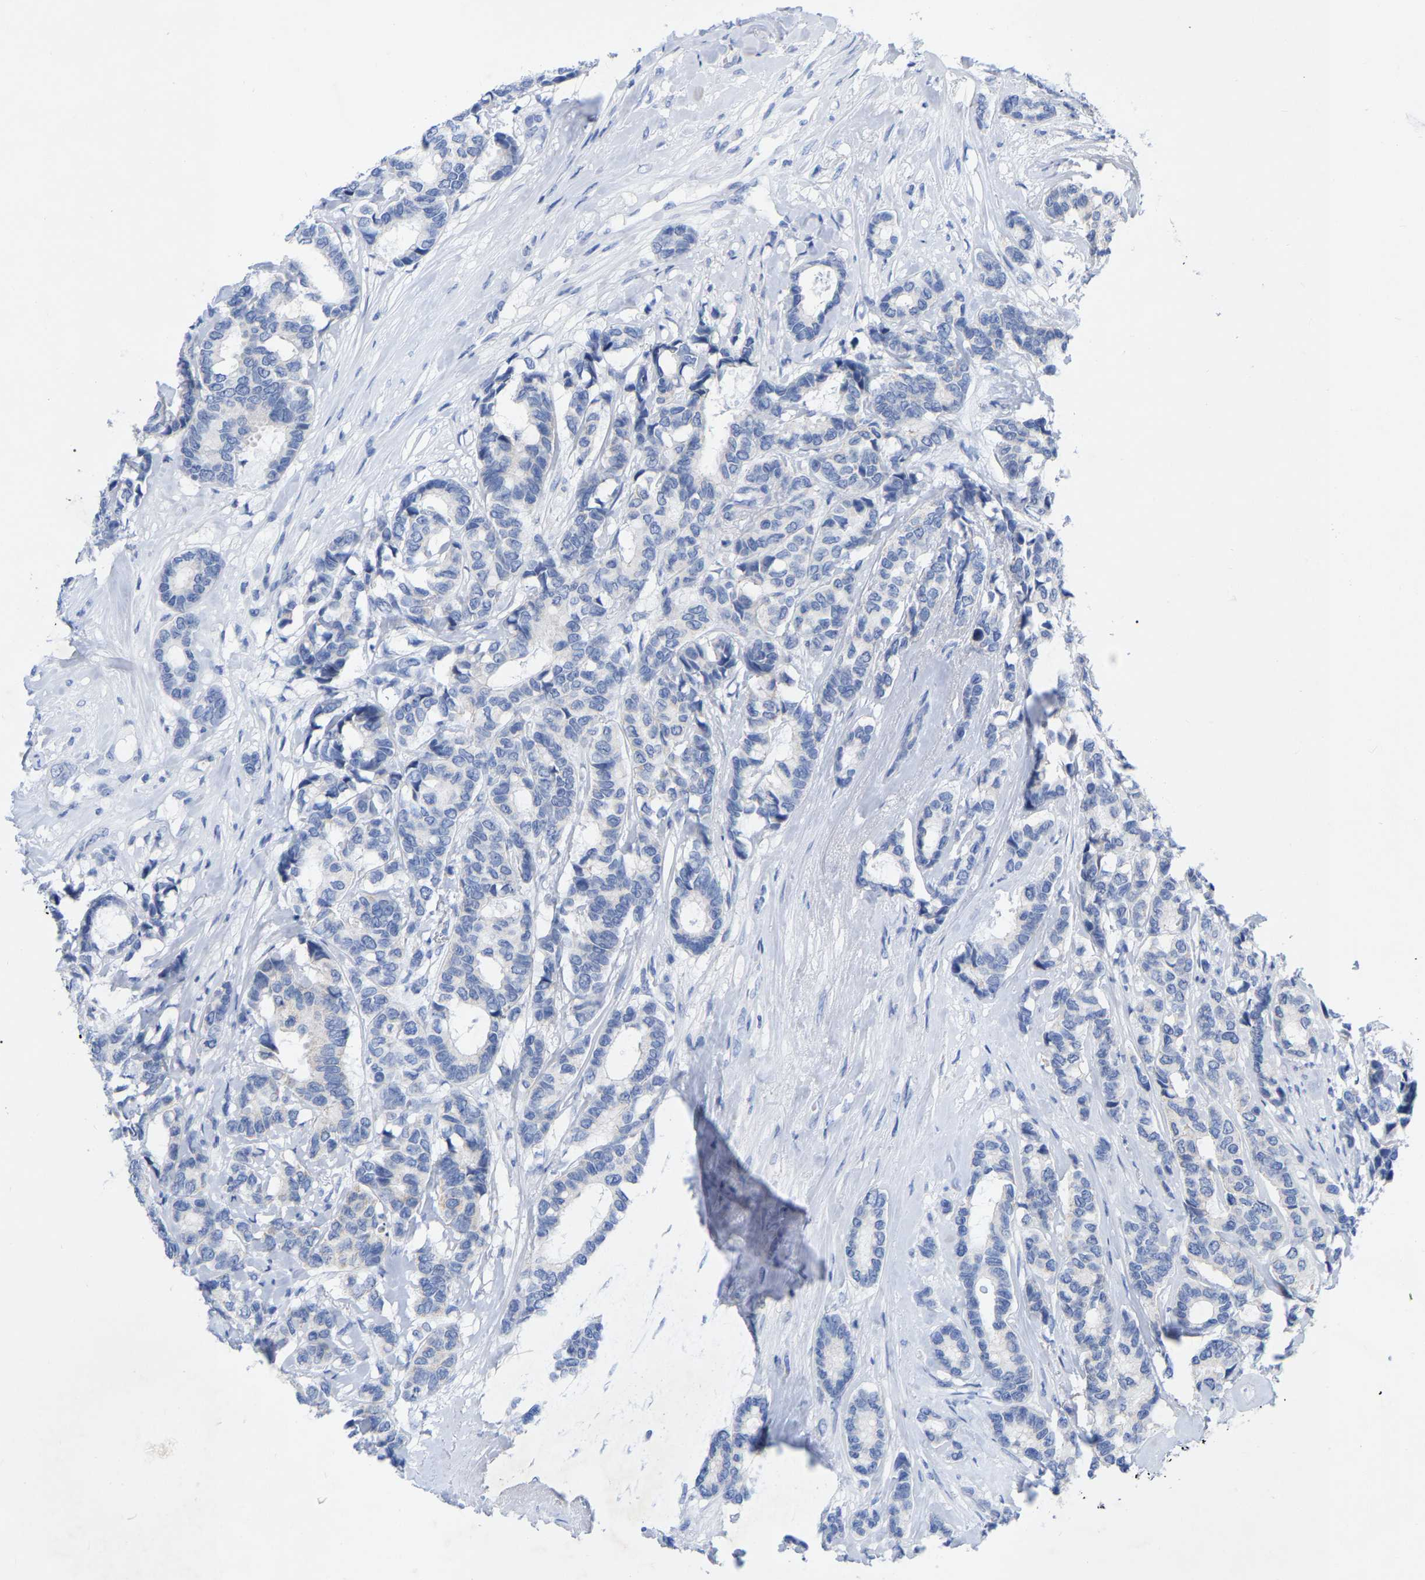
{"staining": {"intensity": "negative", "quantity": "none", "location": "none"}, "tissue": "breast cancer", "cell_type": "Tumor cells", "image_type": "cancer", "snomed": [{"axis": "morphology", "description": "Duct carcinoma"}, {"axis": "topography", "description": "Breast"}], "caption": "IHC photomicrograph of neoplastic tissue: infiltrating ductal carcinoma (breast) stained with DAB reveals no significant protein staining in tumor cells.", "gene": "ZNF629", "patient": {"sex": "female", "age": 87}}